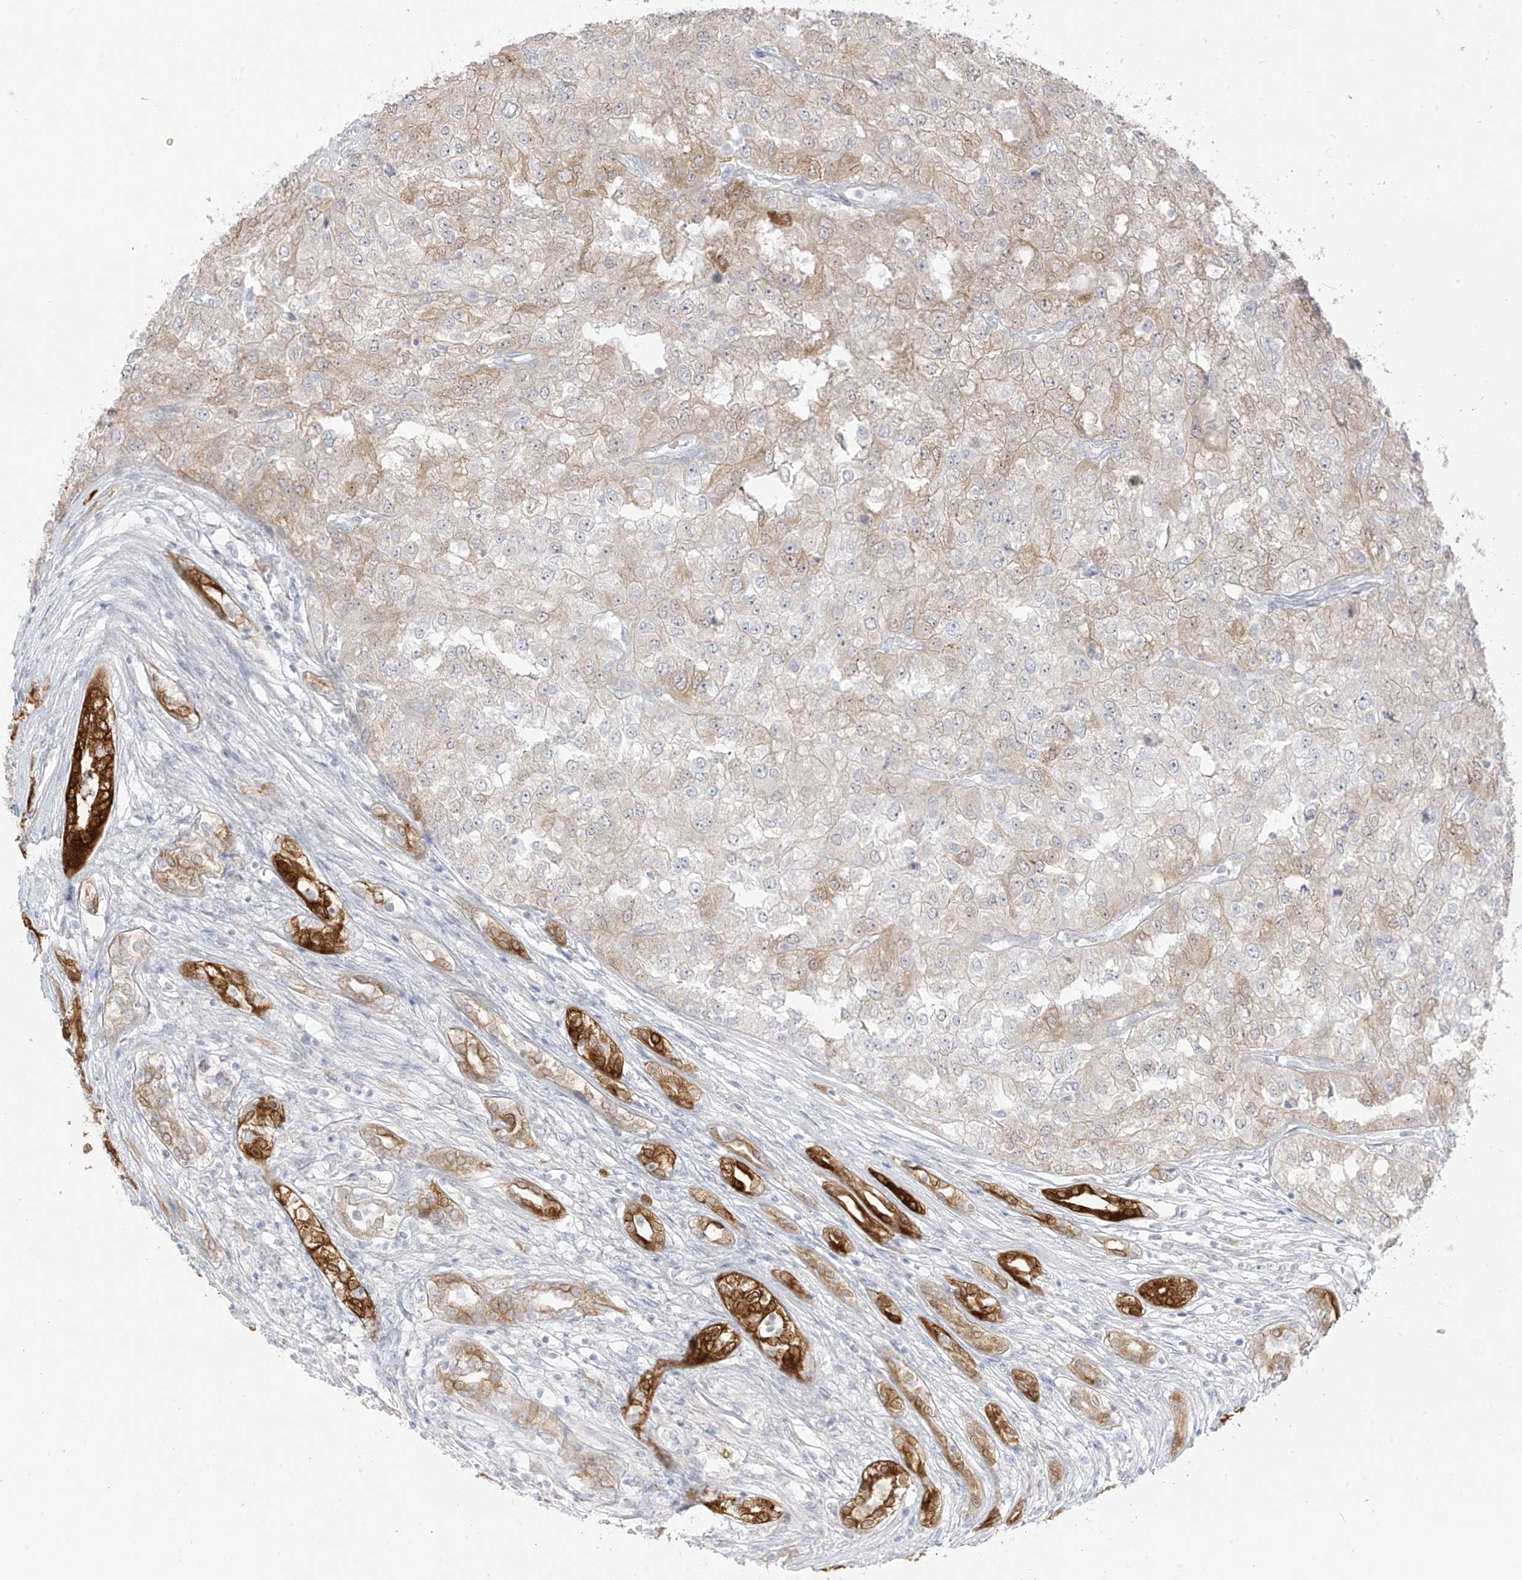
{"staining": {"intensity": "weak", "quantity": "25%-75%", "location": "cytoplasmic/membranous"}, "tissue": "renal cancer", "cell_type": "Tumor cells", "image_type": "cancer", "snomed": [{"axis": "morphology", "description": "Adenocarcinoma, NOS"}, {"axis": "topography", "description": "Kidney"}], "caption": "High-power microscopy captured an immunohistochemistry image of renal cancer (adenocarcinoma), revealing weak cytoplasmic/membranous staining in approximately 25%-75% of tumor cells.", "gene": "DCDC2", "patient": {"sex": "female", "age": 54}}